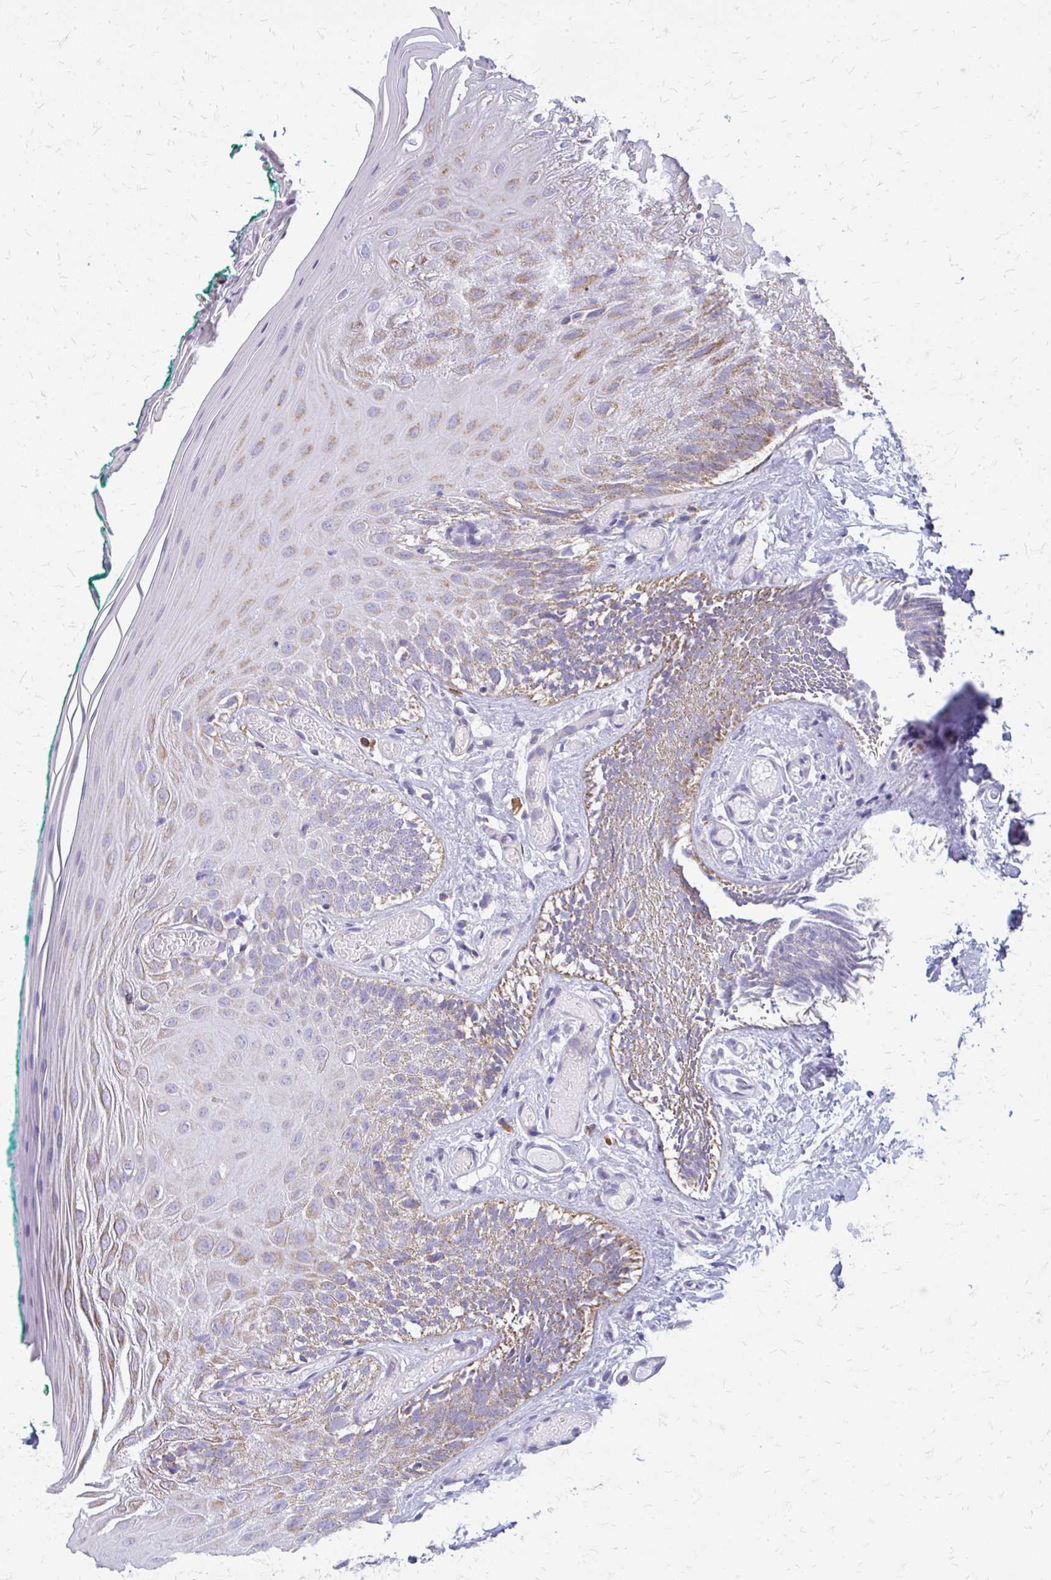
{"staining": {"intensity": "weak", "quantity": "25%-75%", "location": "cytoplasmic/membranous"}, "tissue": "oral mucosa", "cell_type": "Squamous epithelial cells", "image_type": "normal", "snomed": [{"axis": "morphology", "description": "Normal tissue, NOS"}, {"axis": "topography", "description": "Oral tissue"}], "caption": "High-power microscopy captured an immunohistochemistry (IHC) histopathology image of normal oral mucosa, revealing weak cytoplasmic/membranous staining in about 25%-75% of squamous epithelial cells.", "gene": "IFIT1", "patient": {"sex": "female", "age": 40}}